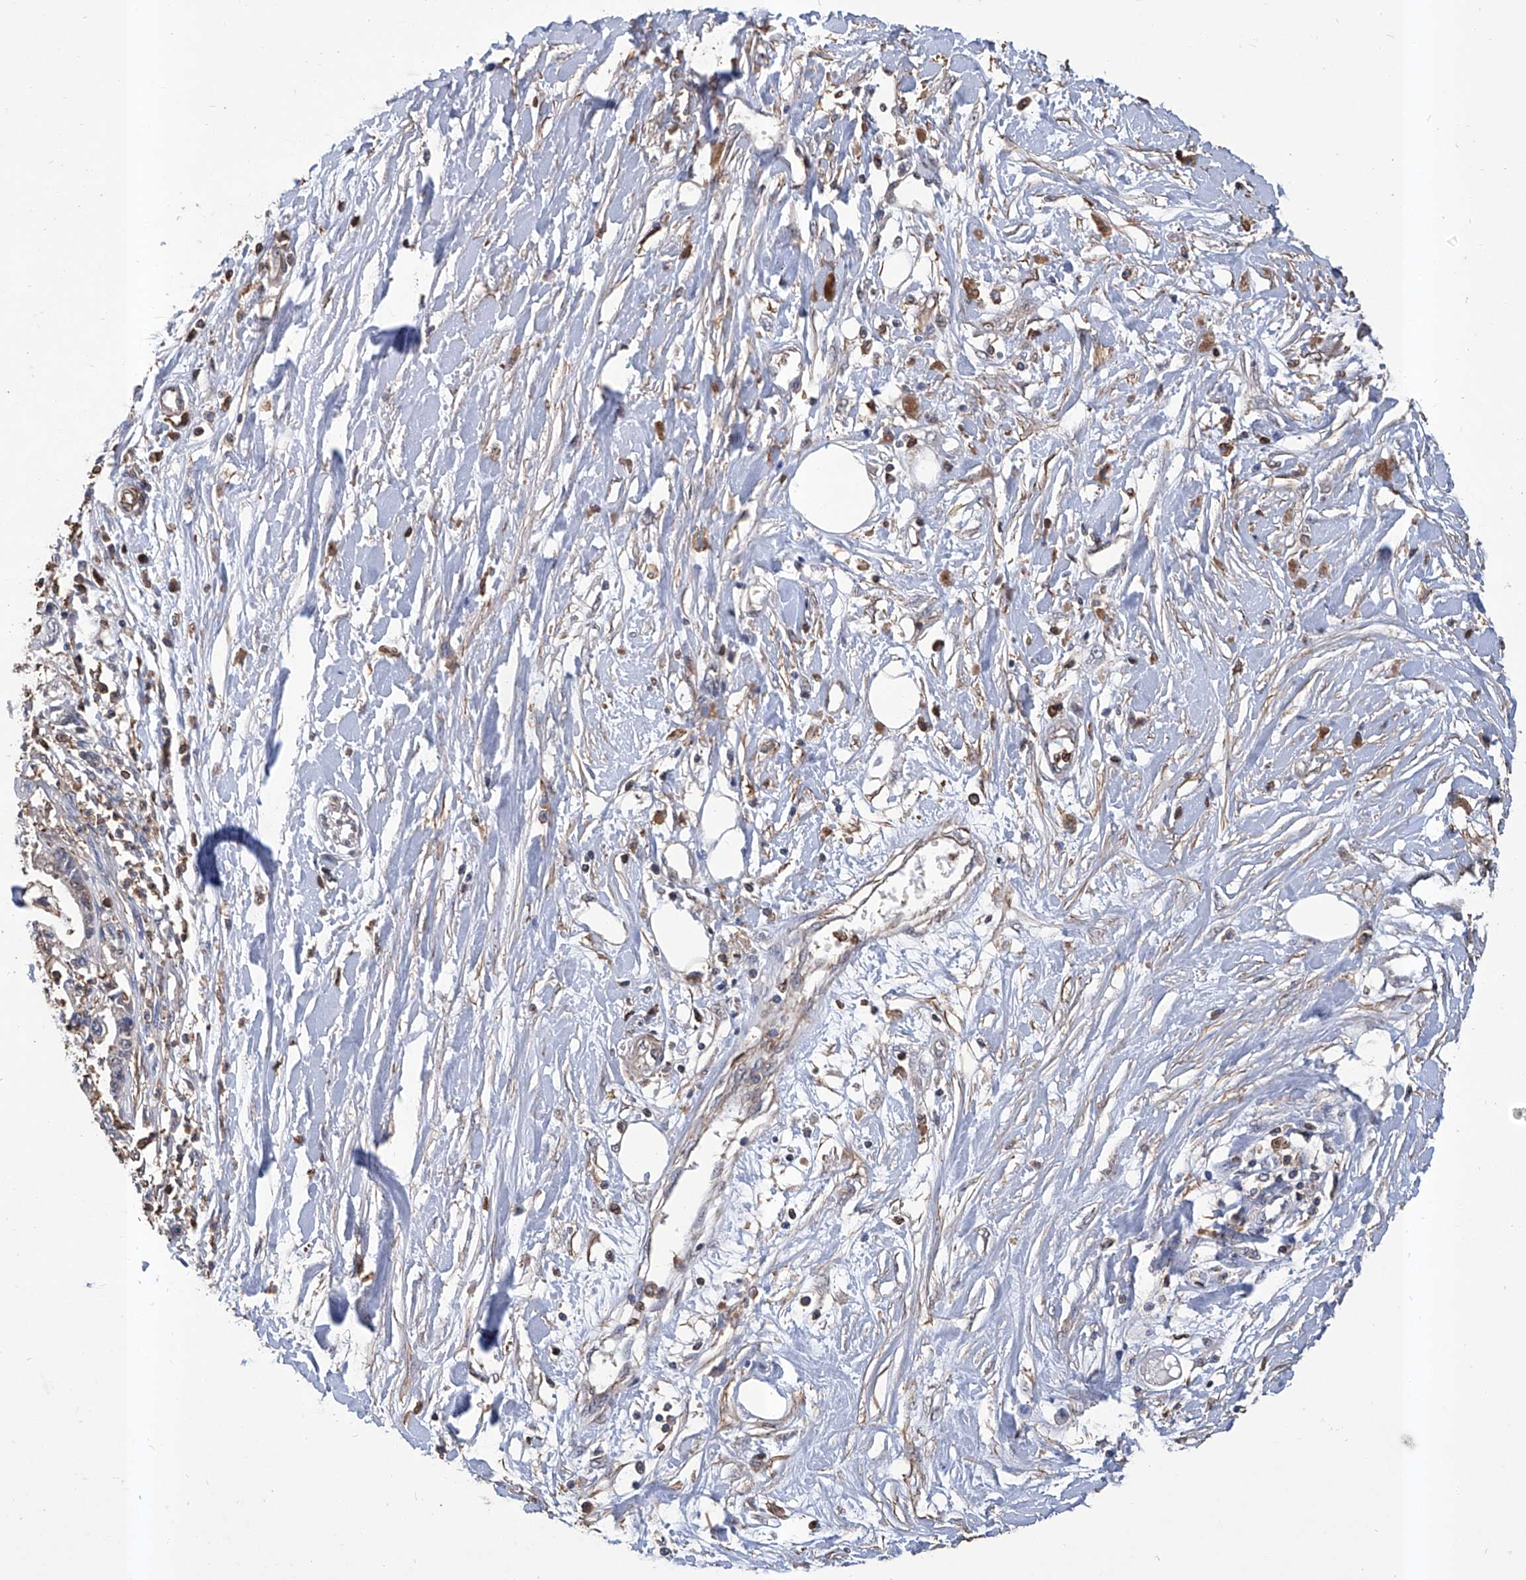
{"staining": {"intensity": "negative", "quantity": "none", "location": "none"}, "tissue": "pancreatic cancer", "cell_type": "Tumor cells", "image_type": "cancer", "snomed": [{"axis": "morphology", "description": "Adenocarcinoma, NOS"}, {"axis": "topography", "description": "Pancreas"}], "caption": "Tumor cells show no significant protein staining in pancreatic cancer.", "gene": "GPT", "patient": {"sex": "male", "age": 56}}